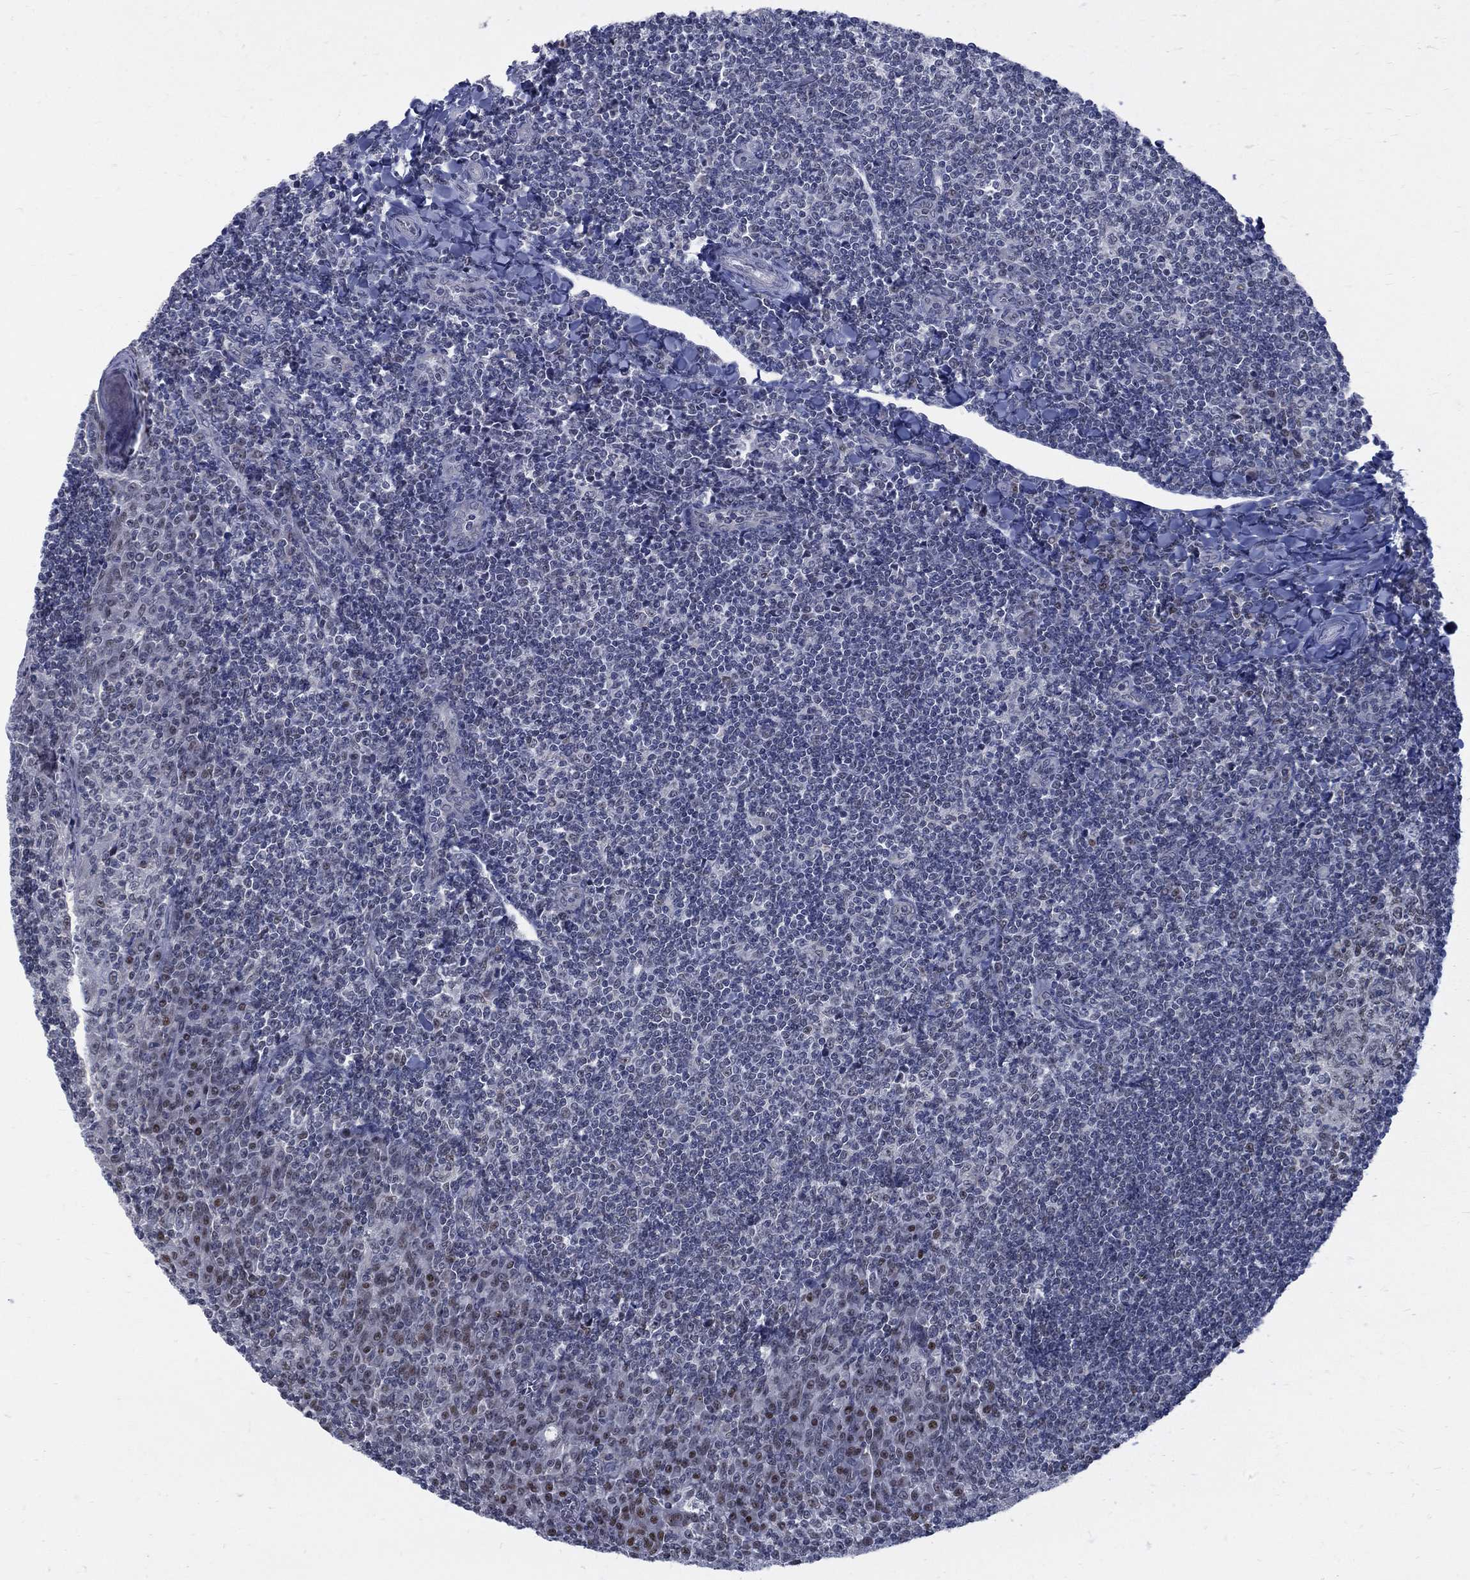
{"staining": {"intensity": "moderate", "quantity": "25%-75%", "location": "nuclear"}, "tissue": "tonsil", "cell_type": "Germinal center cells", "image_type": "normal", "snomed": [{"axis": "morphology", "description": "Normal tissue, NOS"}, {"axis": "topography", "description": "Tonsil"}], "caption": "IHC (DAB) staining of unremarkable tonsil reveals moderate nuclear protein staining in approximately 25%-75% of germinal center cells. (DAB (3,3'-diaminobenzidine) IHC with brightfield microscopy, high magnification).", "gene": "GCFC2", "patient": {"sex": "female", "age": 12}}